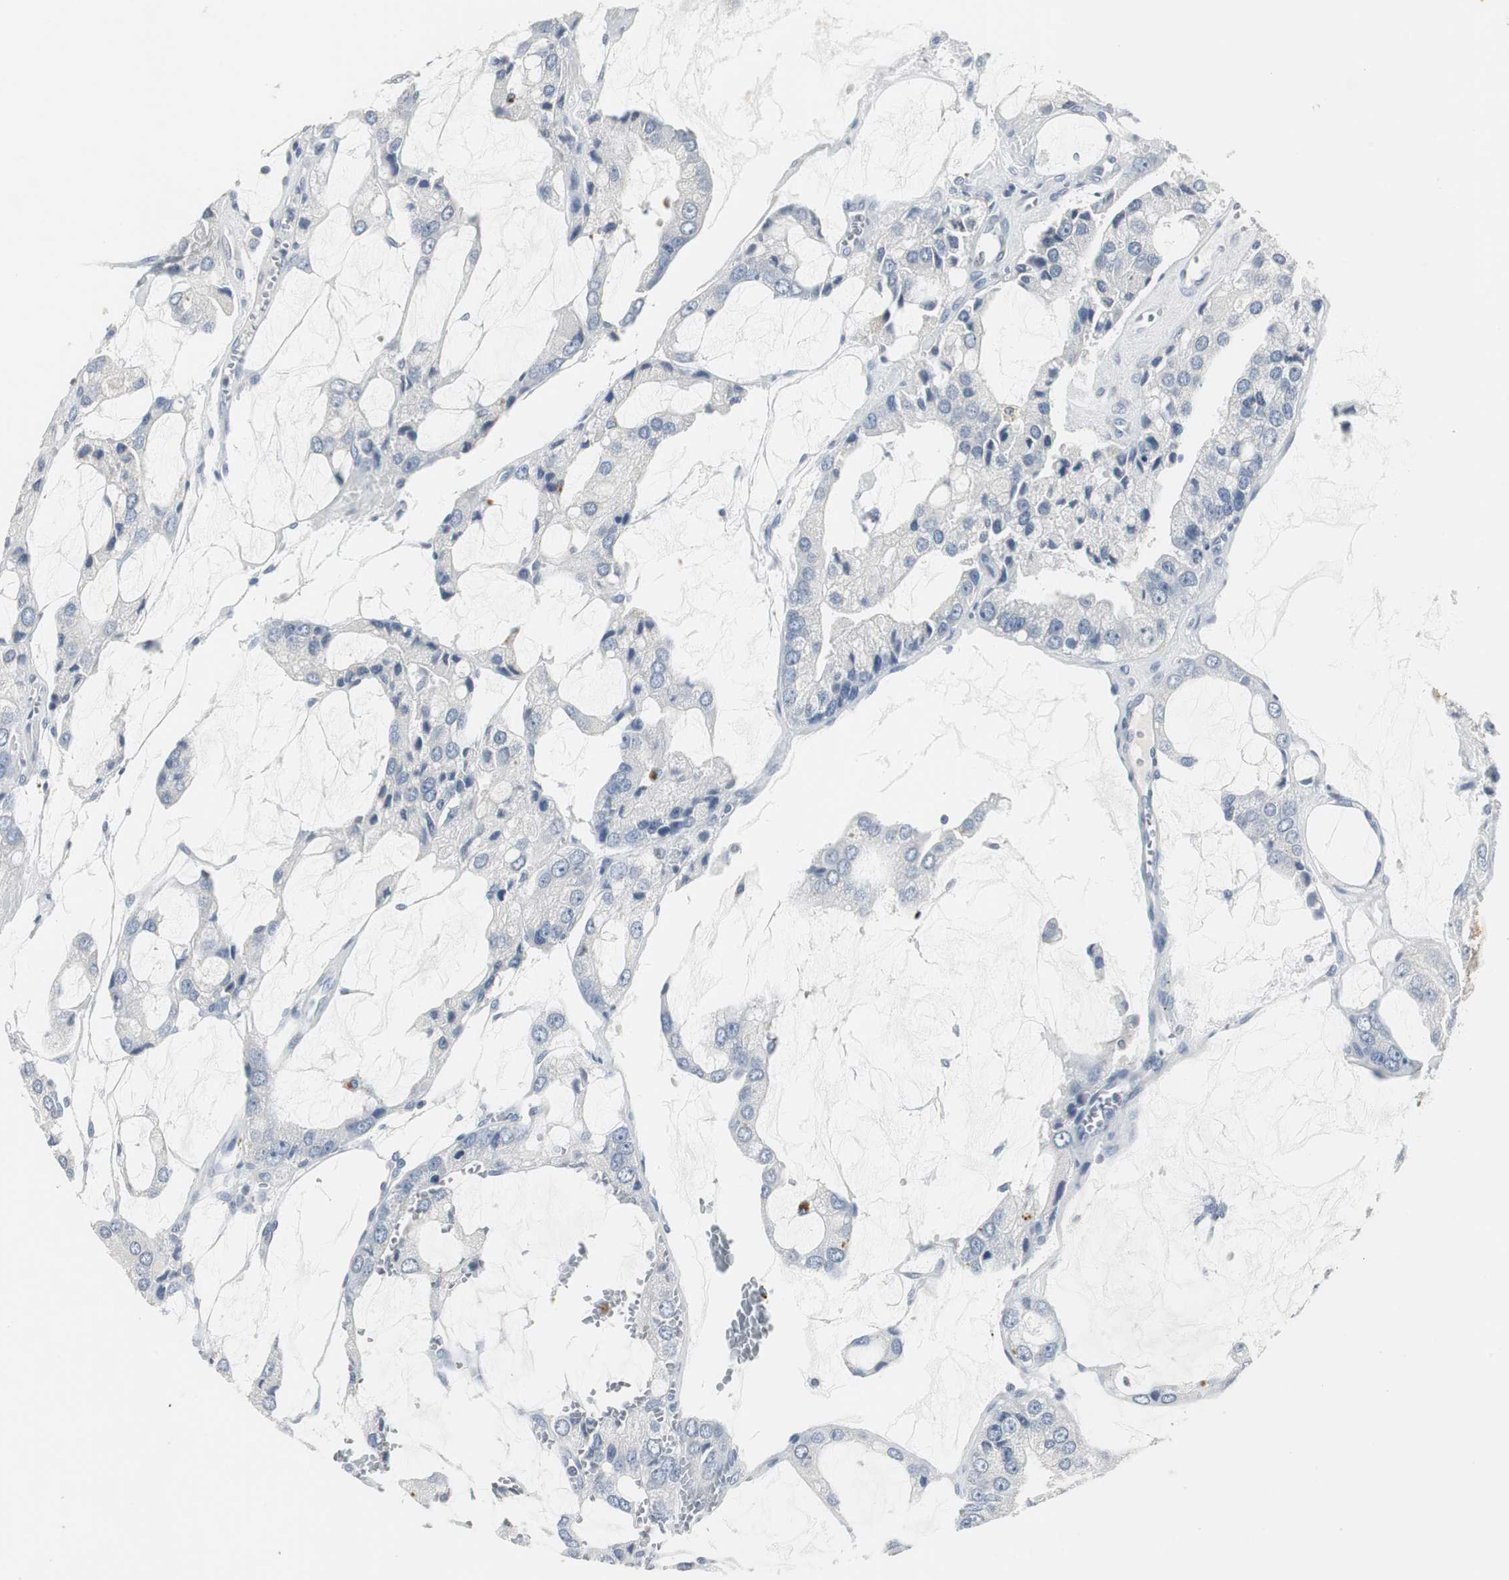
{"staining": {"intensity": "negative", "quantity": "none", "location": "none"}, "tissue": "prostate cancer", "cell_type": "Tumor cells", "image_type": "cancer", "snomed": [{"axis": "morphology", "description": "Adenocarcinoma, High grade"}, {"axis": "topography", "description": "Prostate"}], "caption": "The image exhibits no staining of tumor cells in prostate high-grade adenocarcinoma. (DAB (3,3'-diaminobenzidine) IHC visualized using brightfield microscopy, high magnification).", "gene": "PI15", "patient": {"sex": "male", "age": 67}}